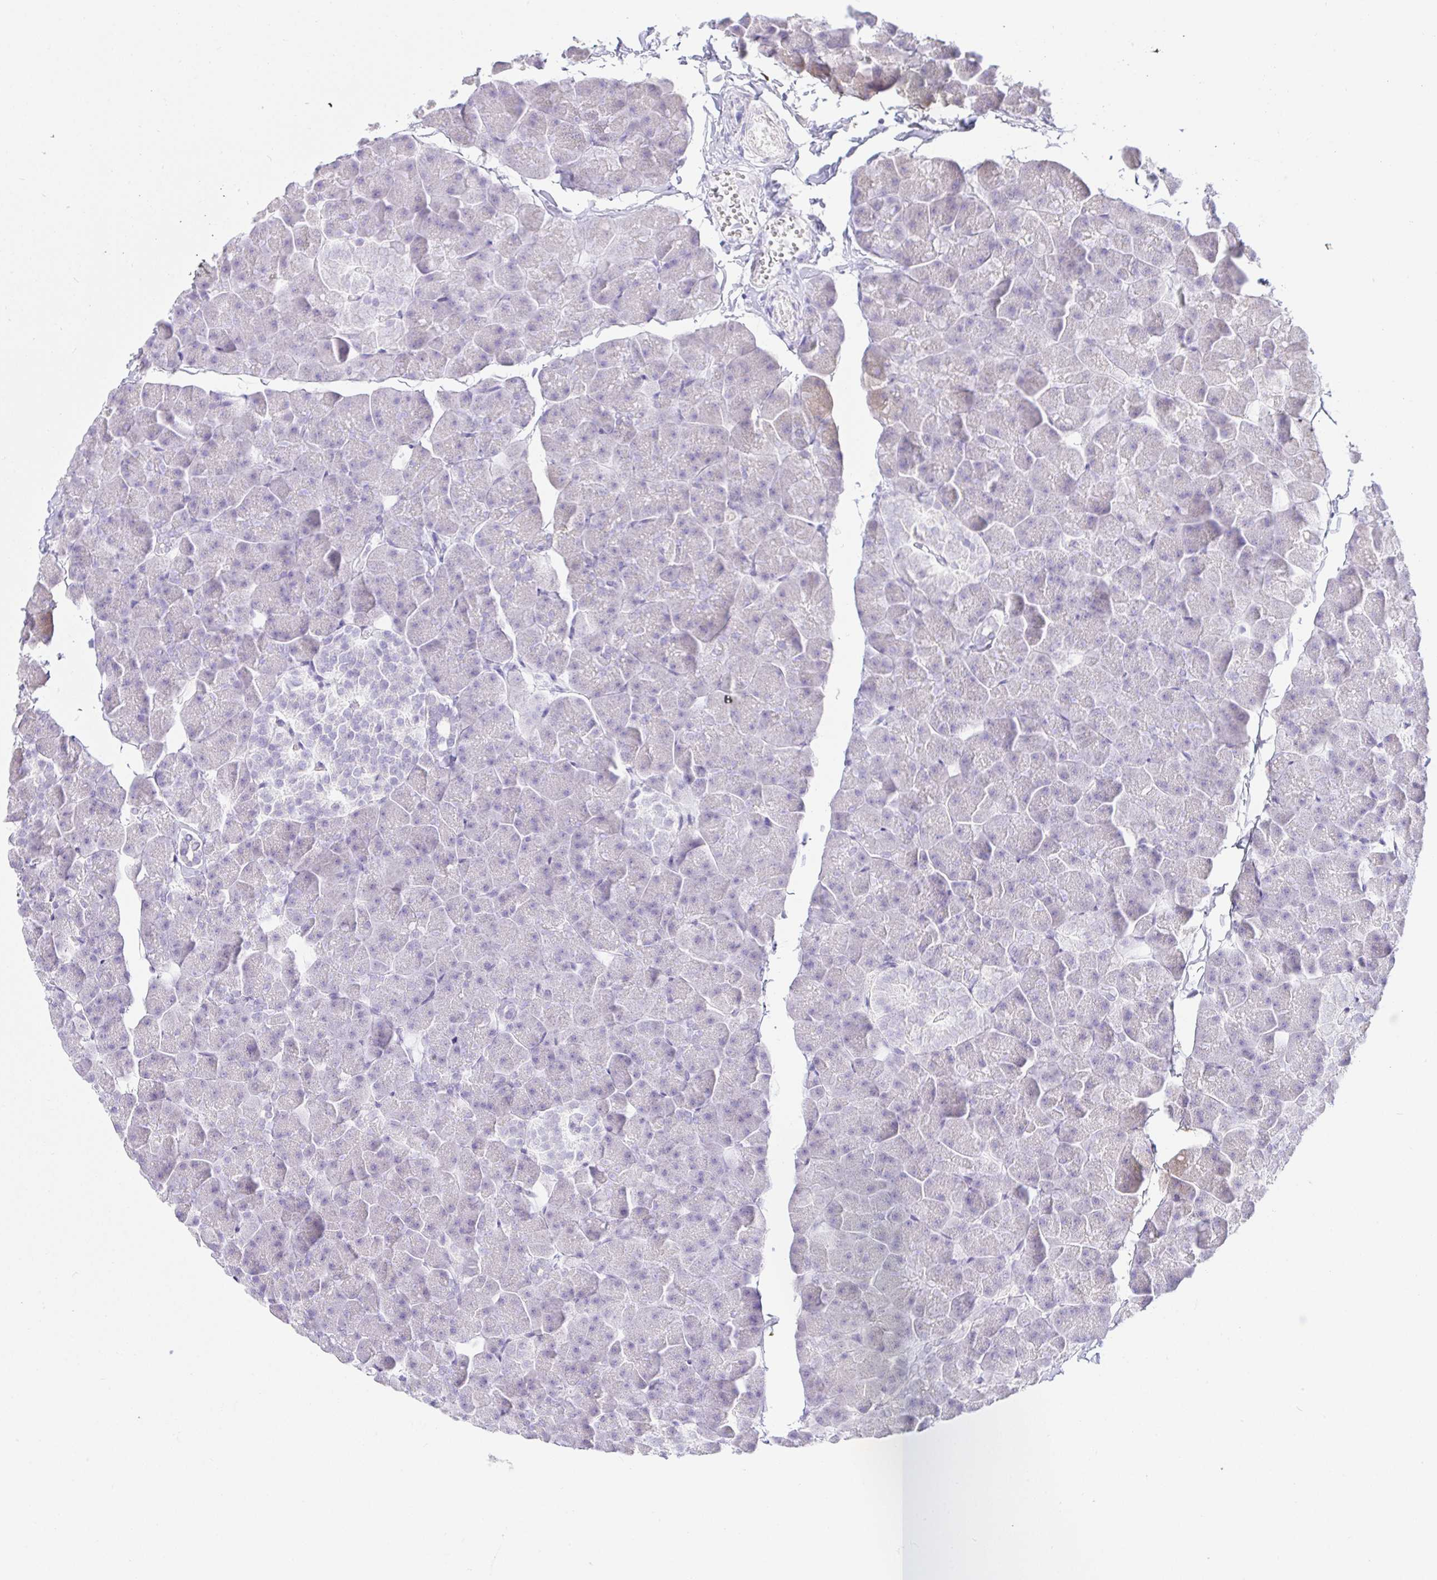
{"staining": {"intensity": "negative", "quantity": "none", "location": "none"}, "tissue": "pancreas", "cell_type": "Exocrine glandular cells", "image_type": "normal", "snomed": [{"axis": "morphology", "description": "Normal tissue, NOS"}, {"axis": "topography", "description": "Pancreas"}], "caption": "Normal pancreas was stained to show a protein in brown. There is no significant staining in exocrine glandular cells.", "gene": "PAX8", "patient": {"sex": "male", "age": 35}}